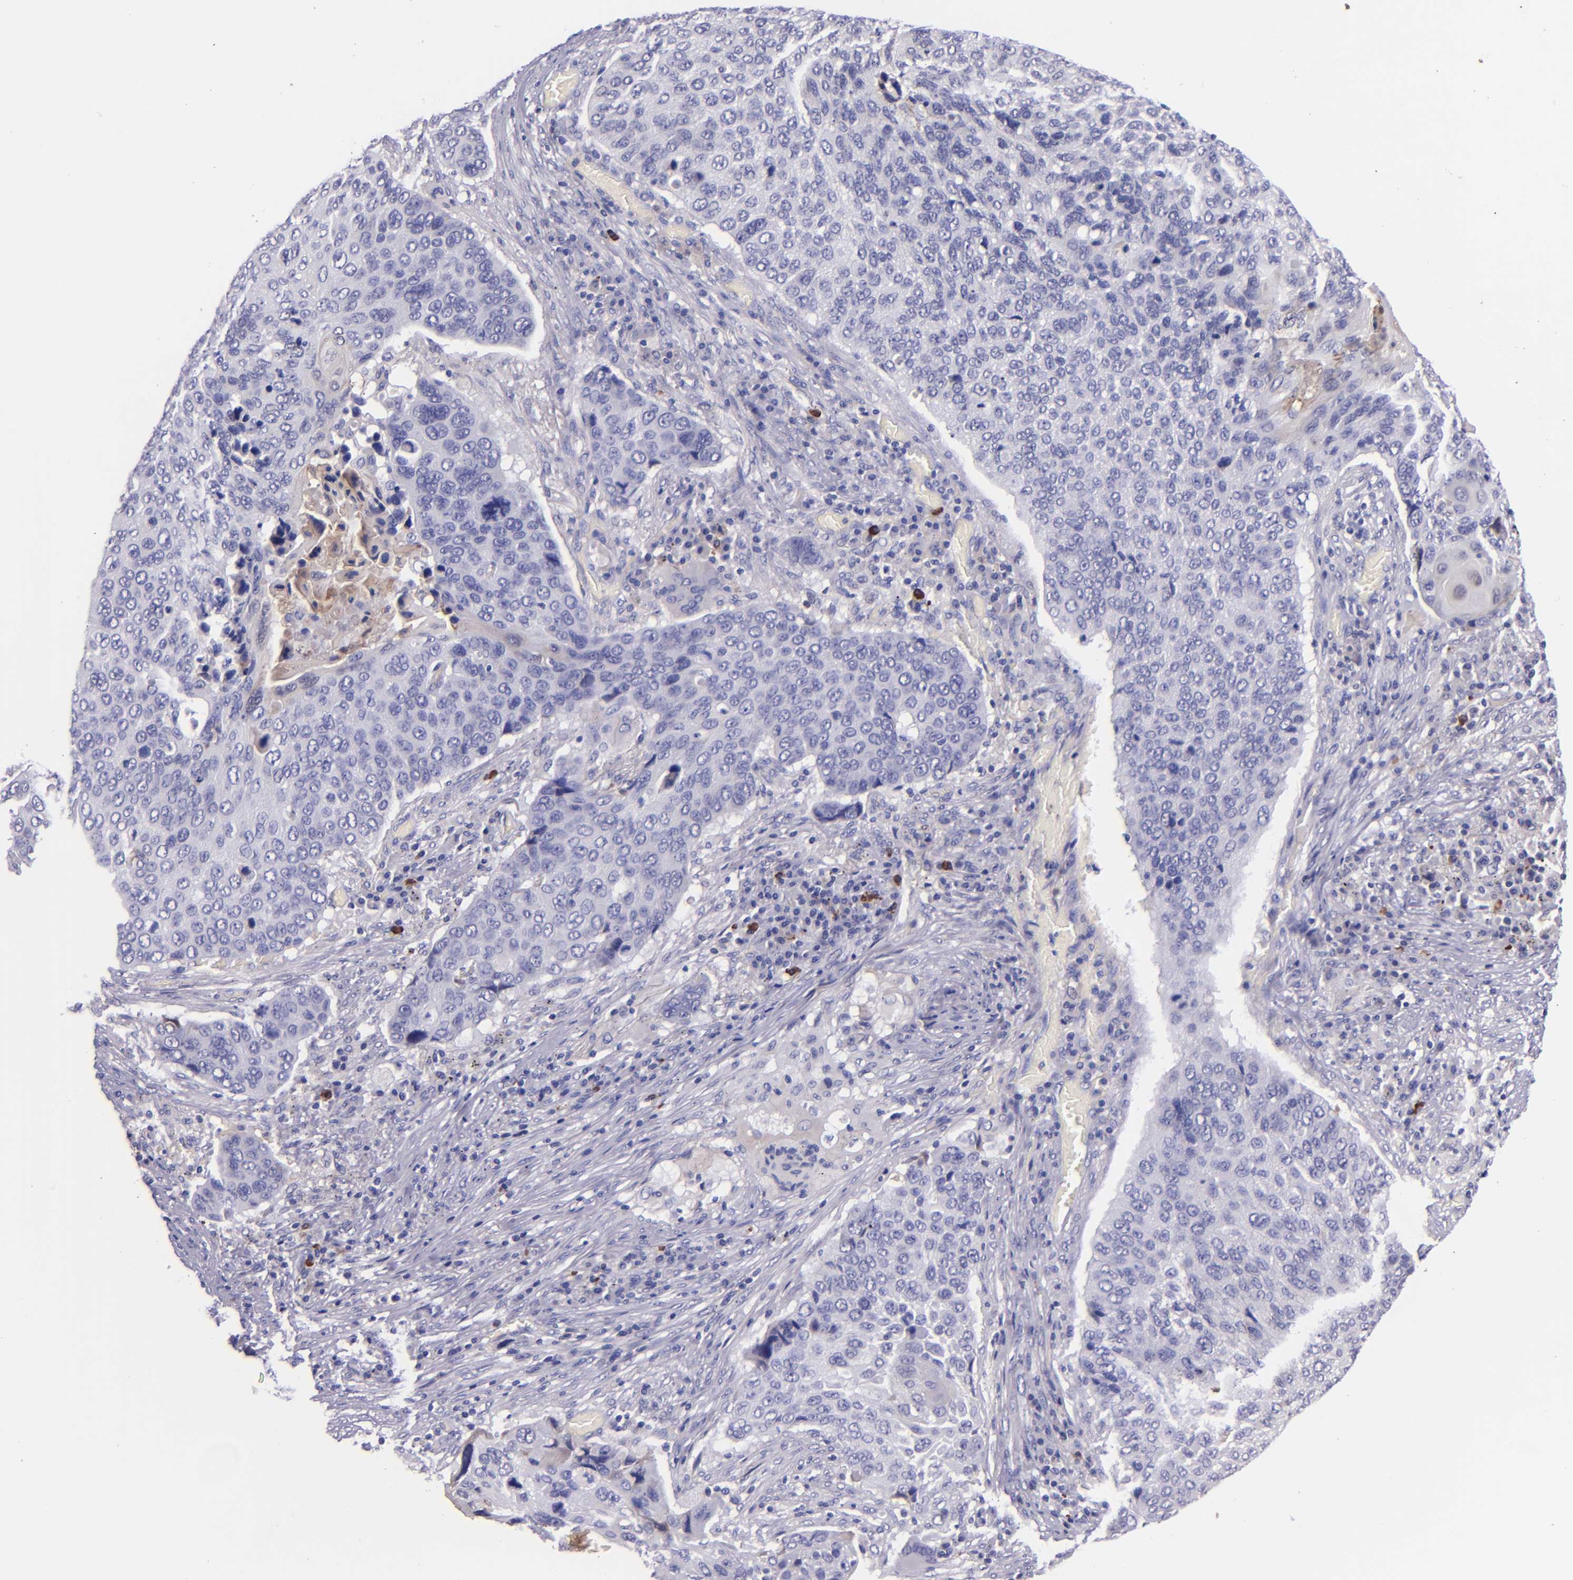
{"staining": {"intensity": "negative", "quantity": "none", "location": "none"}, "tissue": "lung cancer", "cell_type": "Tumor cells", "image_type": "cancer", "snomed": [{"axis": "morphology", "description": "Squamous cell carcinoma, NOS"}, {"axis": "topography", "description": "Lung"}], "caption": "Tumor cells are negative for brown protein staining in lung squamous cell carcinoma. (DAB (3,3'-diaminobenzidine) immunohistochemistry (IHC), high magnification).", "gene": "KNG1", "patient": {"sex": "male", "age": 68}}